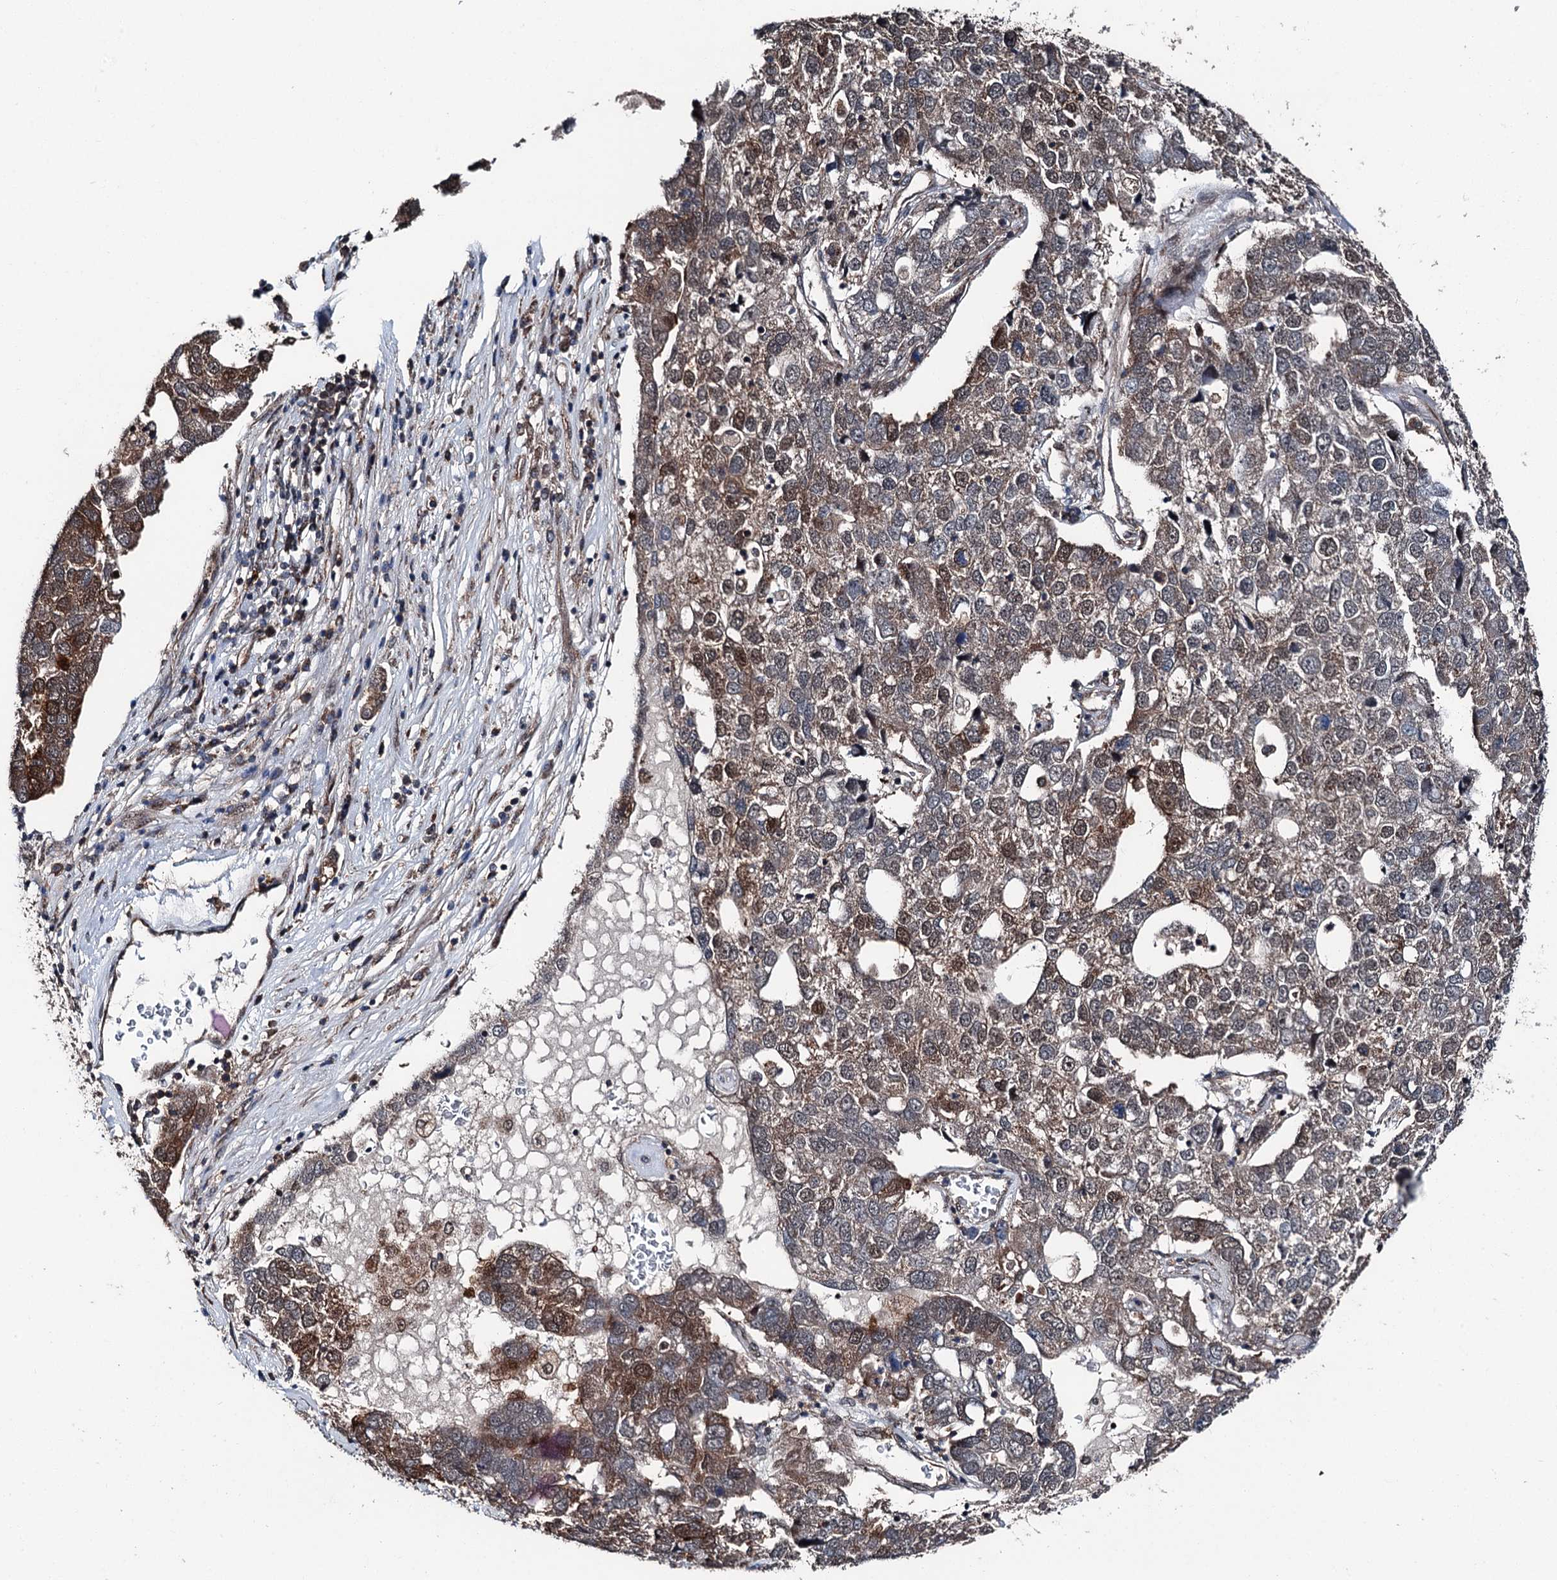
{"staining": {"intensity": "moderate", "quantity": "25%-75%", "location": "cytoplasmic/membranous"}, "tissue": "pancreatic cancer", "cell_type": "Tumor cells", "image_type": "cancer", "snomed": [{"axis": "morphology", "description": "Adenocarcinoma, NOS"}, {"axis": "topography", "description": "Pancreas"}], "caption": "Immunohistochemistry (IHC) micrograph of neoplastic tissue: human pancreatic cancer stained using immunohistochemistry (IHC) exhibits medium levels of moderate protein expression localized specifically in the cytoplasmic/membranous of tumor cells, appearing as a cytoplasmic/membranous brown color.", "gene": "PSMD13", "patient": {"sex": "female", "age": 61}}